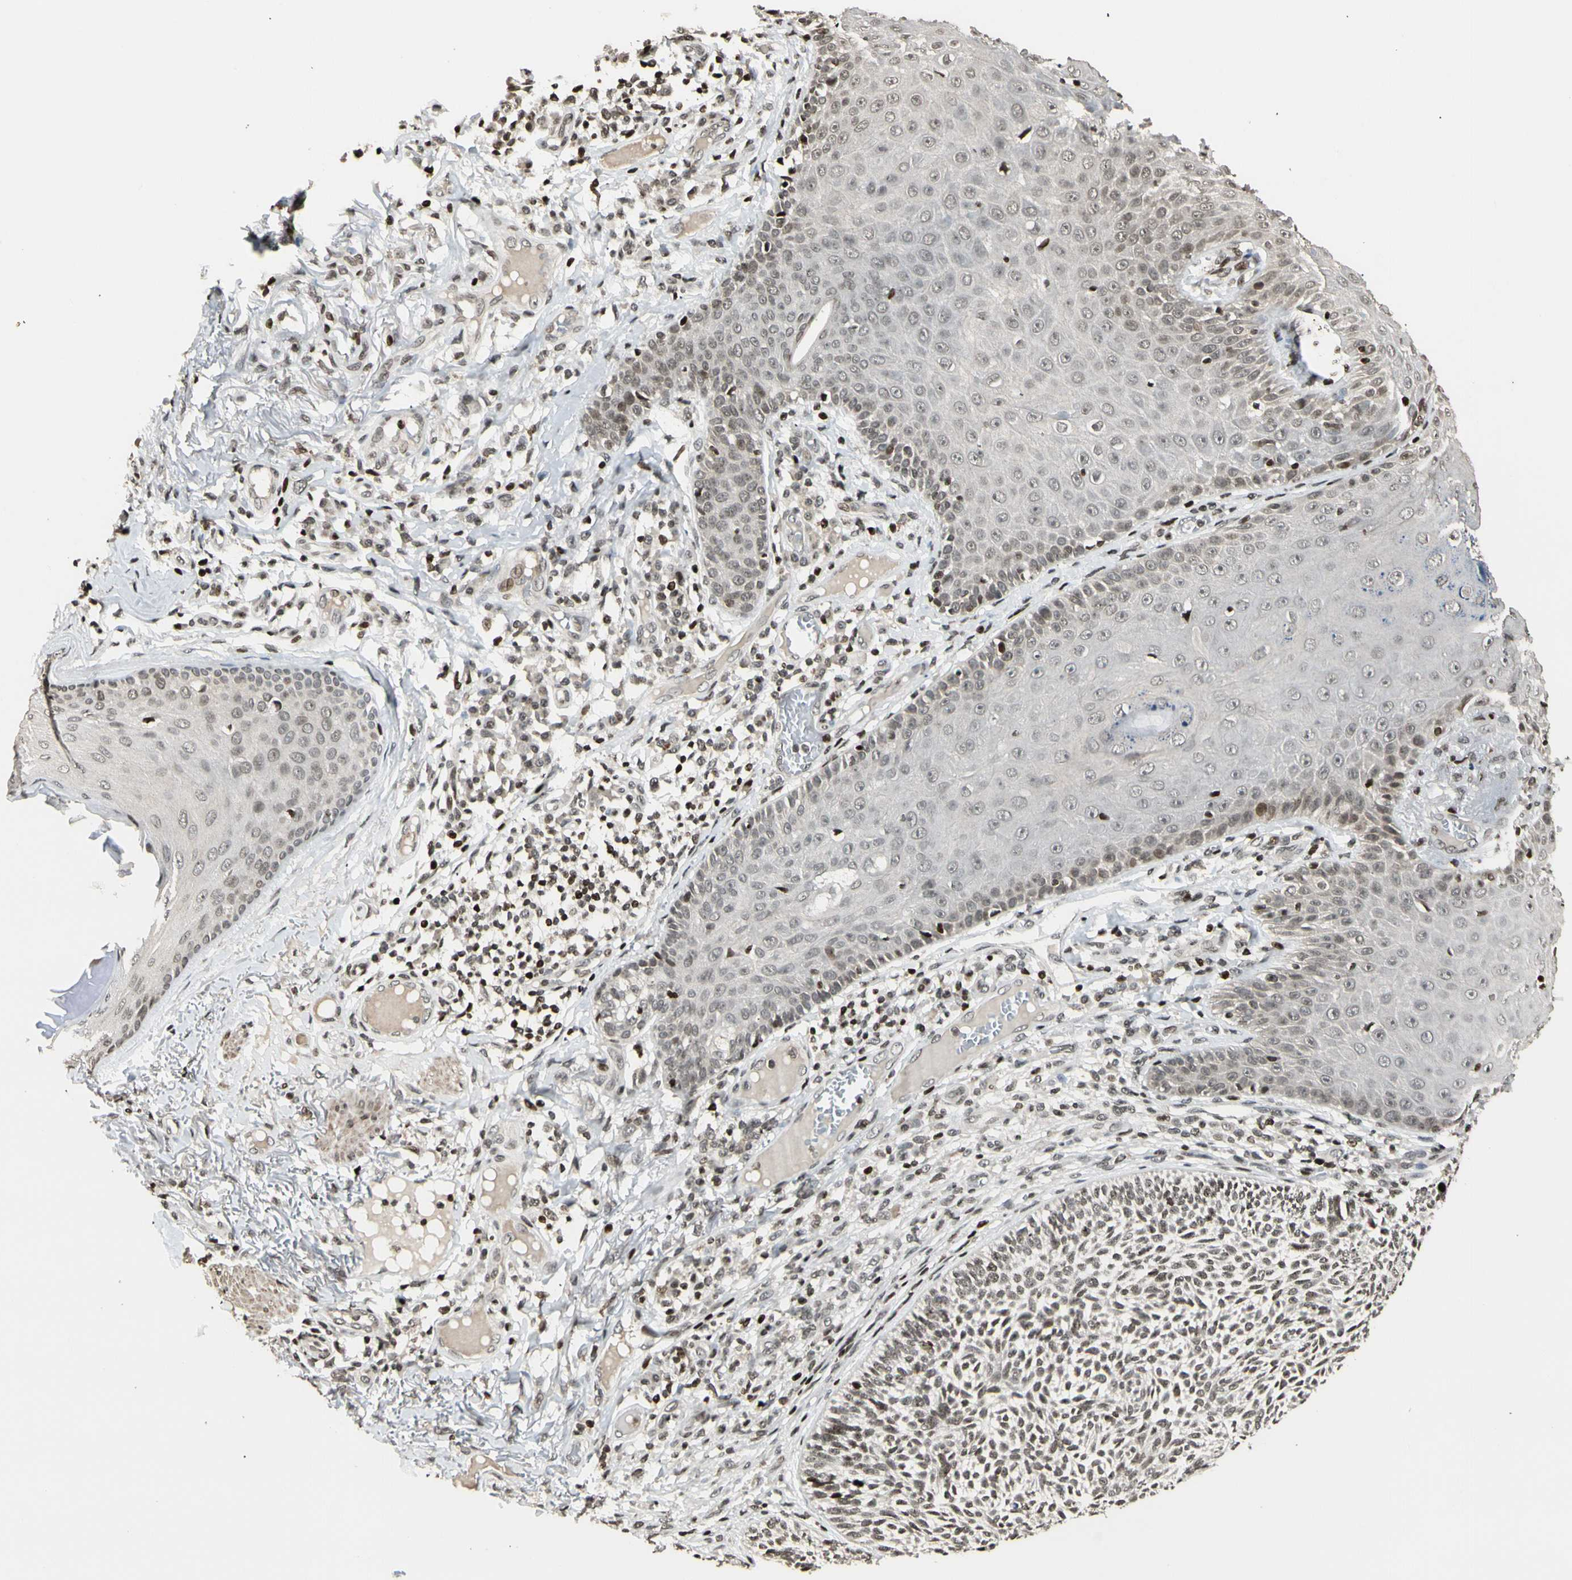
{"staining": {"intensity": "weak", "quantity": ">75%", "location": "nuclear"}, "tissue": "skin cancer", "cell_type": "Tumor cells", "image_type": "cancer", "snomed": [{"axis": "morphology", "description": "Normal tissue, NOS"}, {"axis": "morphology", "description": "Basal cell carcinoma"}, {"axis": "topography", "description": "Skin"}], "caption": "Basal cell carcinoma (skin) stained with immunohistochemistry (IHC) demonstrates weak nuclear expression in approximately >75% of tumor cells.", "gene": "TSHZ3", "patient": {"sex": "male", "age": 52}}